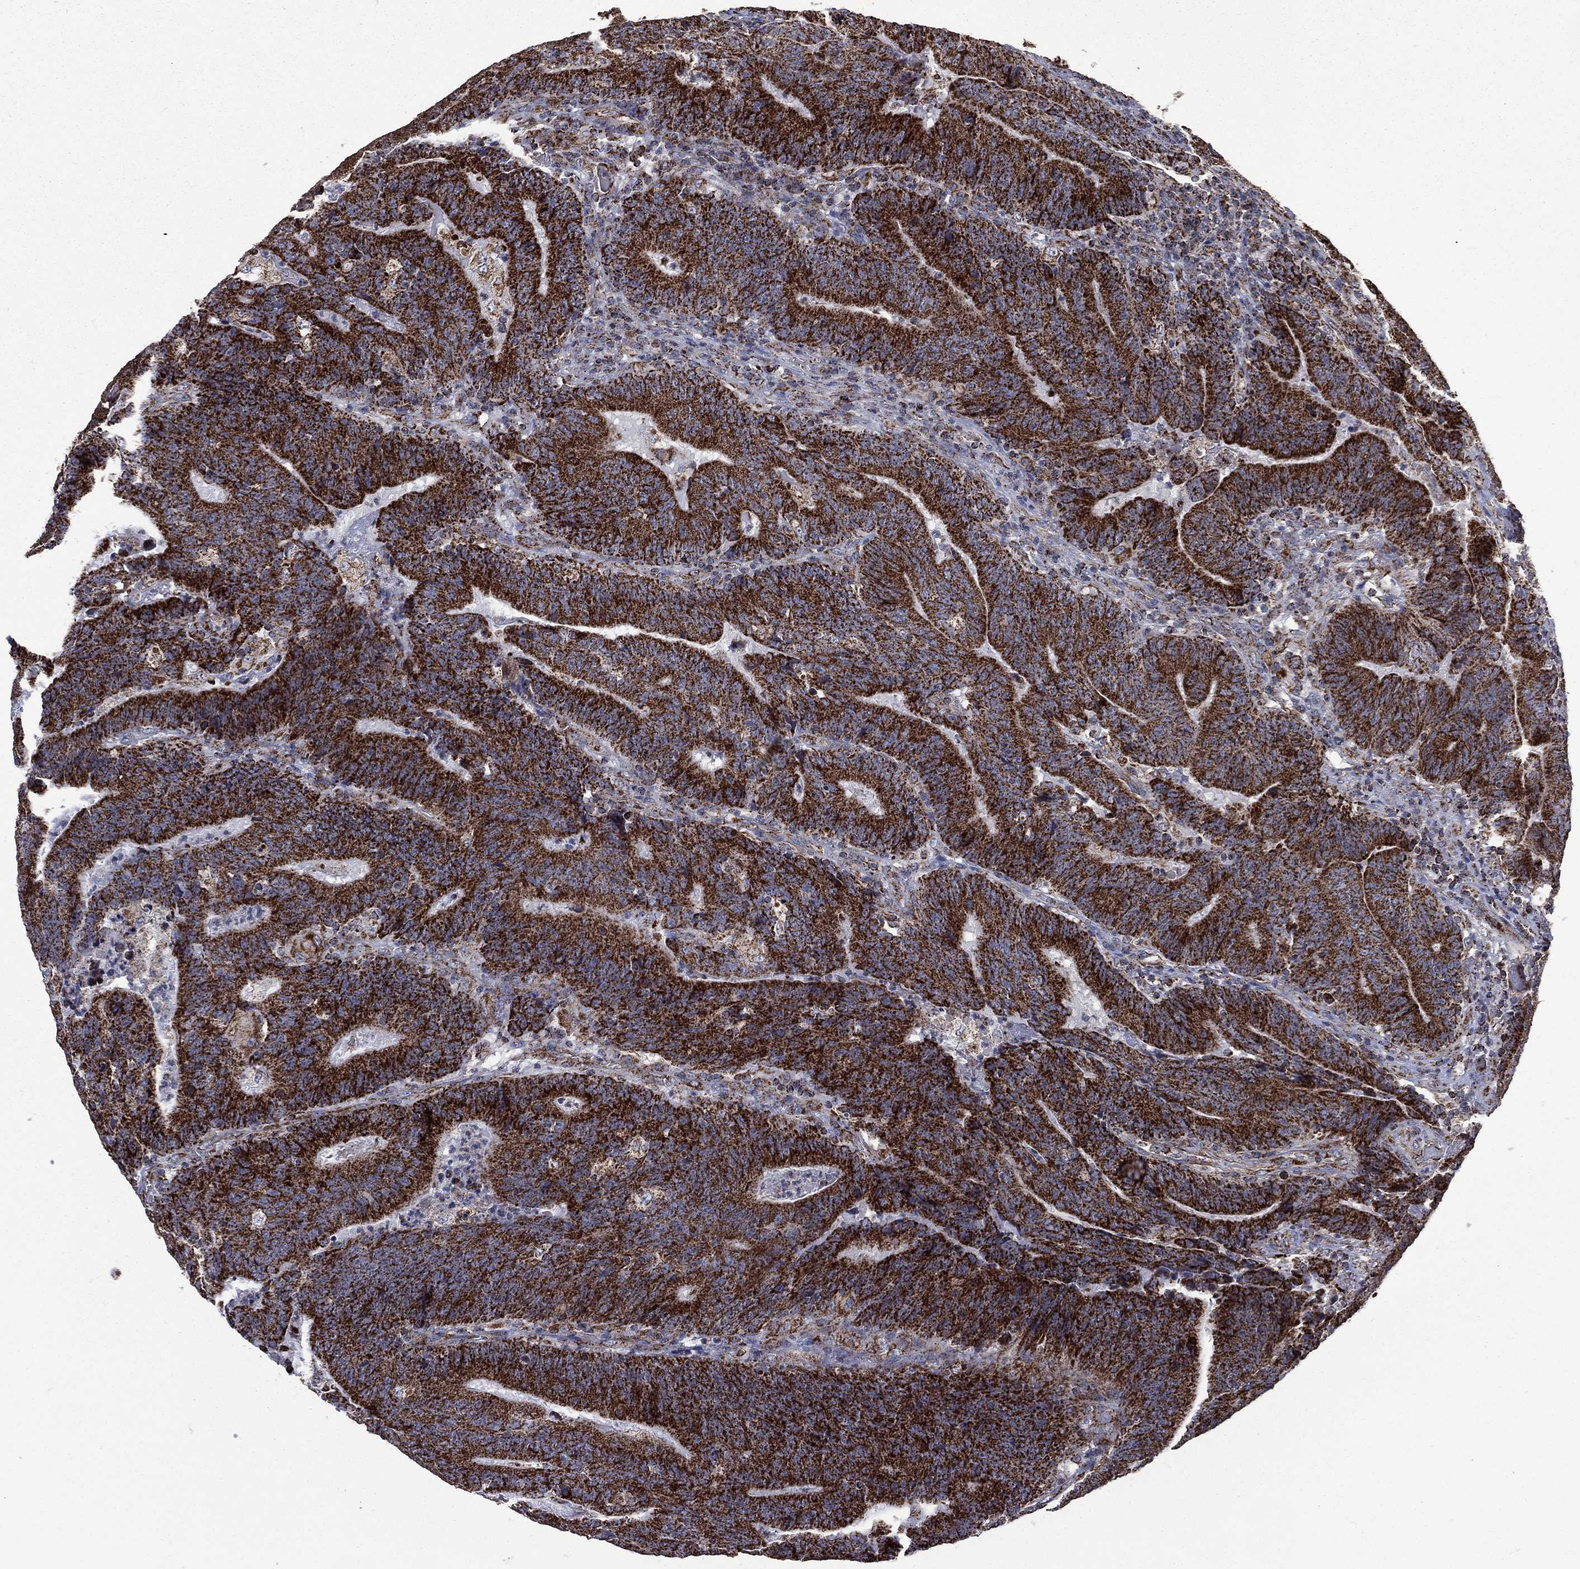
{"staining": {"intensity": "strong", "quantity": ">75%", "location": "cytoplasmic/membranous"}, "tissue": "colorectal cancer", "cell_type": "Tumor cells", "image_type": "cancer", "snomed": [{"axis": "morphology", "description": "Adenocarcinoma, NOS"}, {"axis": "topography", "description": "Colon"}], "caption": "This micrograph exhibits IHC staining of human colorectal cancer (adenocarcinoma), with high strong cytoplasmic/membranous positivity in approximately >75% of tumor cells.", "gene": "GOT2", "patient": {"sex": "female", "age": 75}}